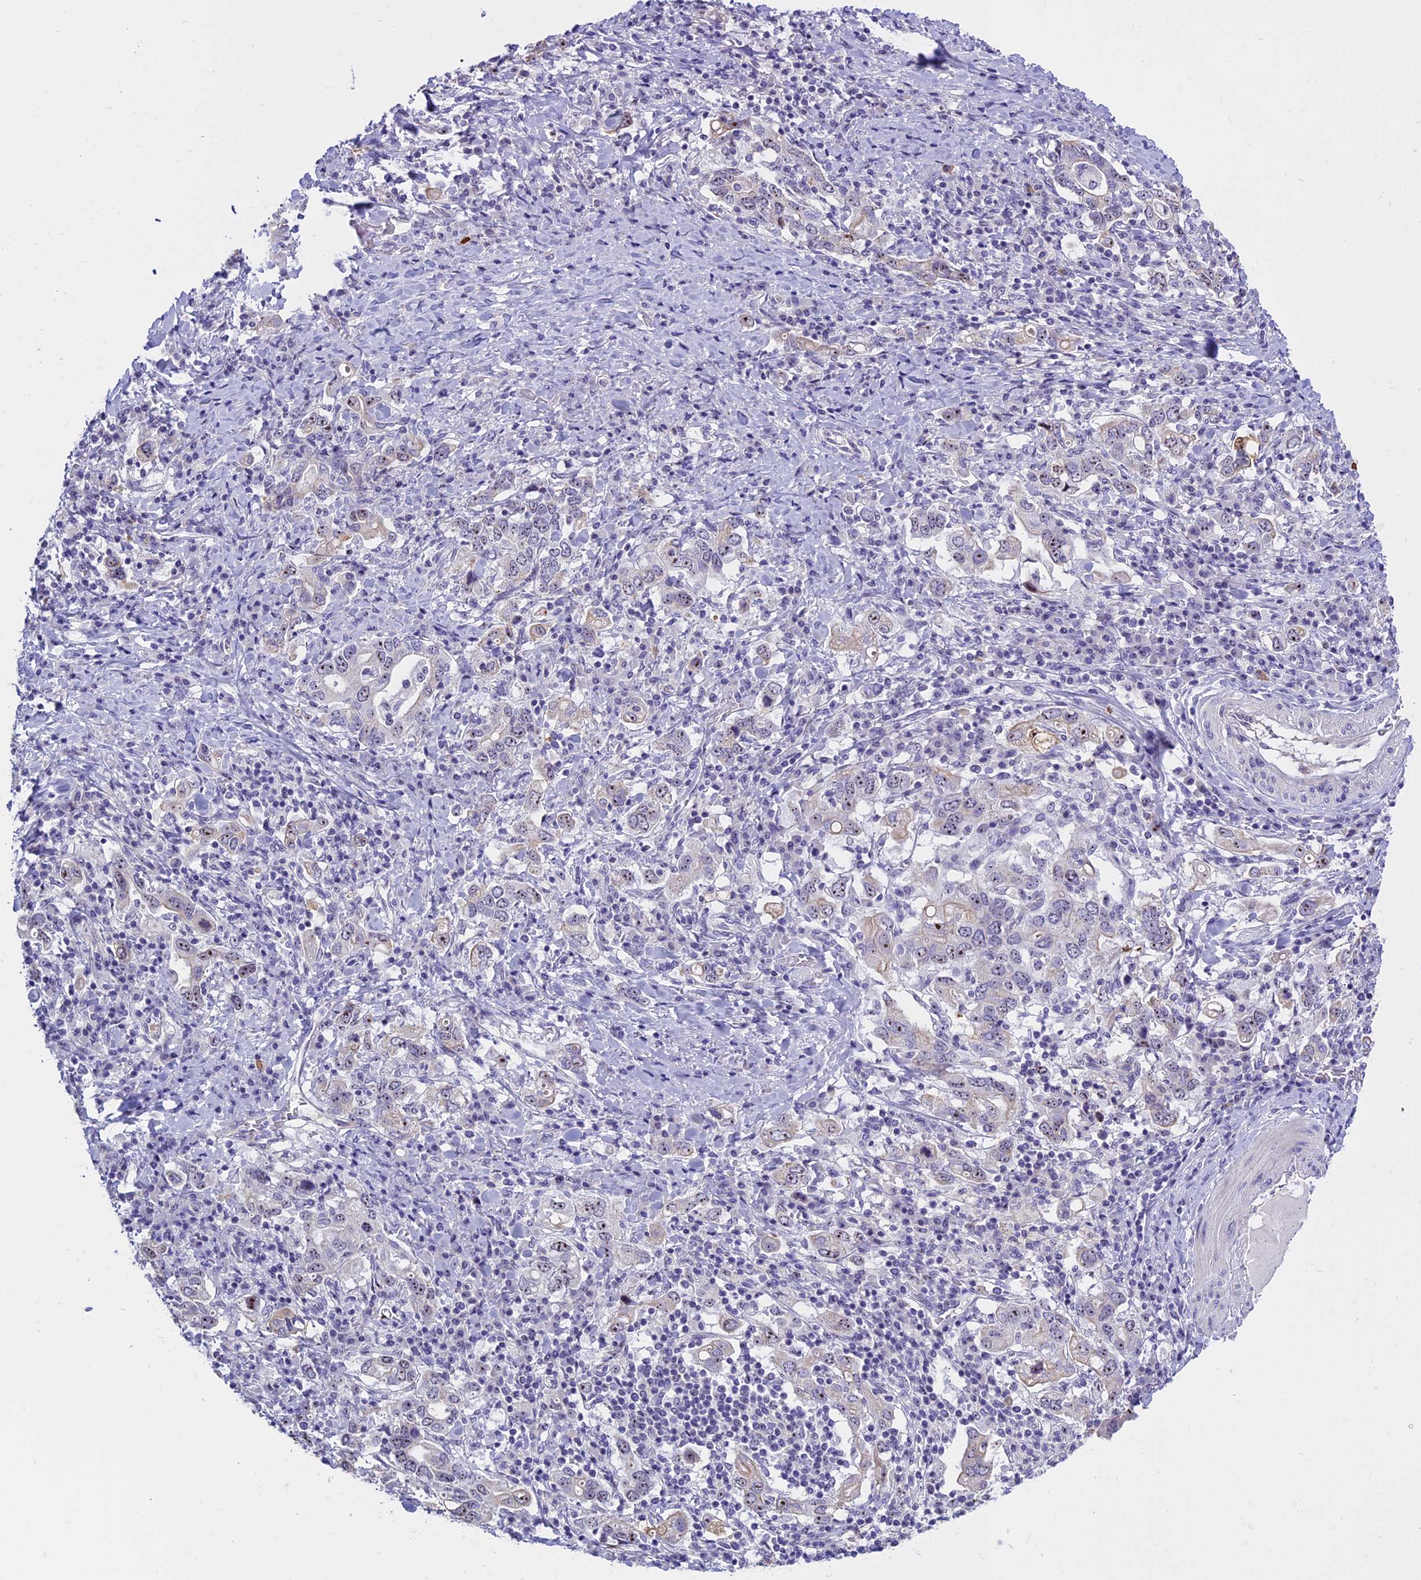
{"staining": {"intensity": "moderate", "quantity": "<25%", "location": "nuclear"}, "tissue": "stomach cancer", "cell_type": "Tumor cells", "image_type": "cancer", "snomed": [{"axis": "morphology", "description": "Adenocarcinoma, NOS"}, {"axis": "topography", "description": "Stomach, upper"}, {"axis": "topography", "description": "Stomach"}], "caption": "Stomach cancer (adenocarcinoma) stained for a protein reveals moderate nuclear positivity in tumor cells.", "gene": "TBL3", "patient": {"sex": "male", "age": 62}}